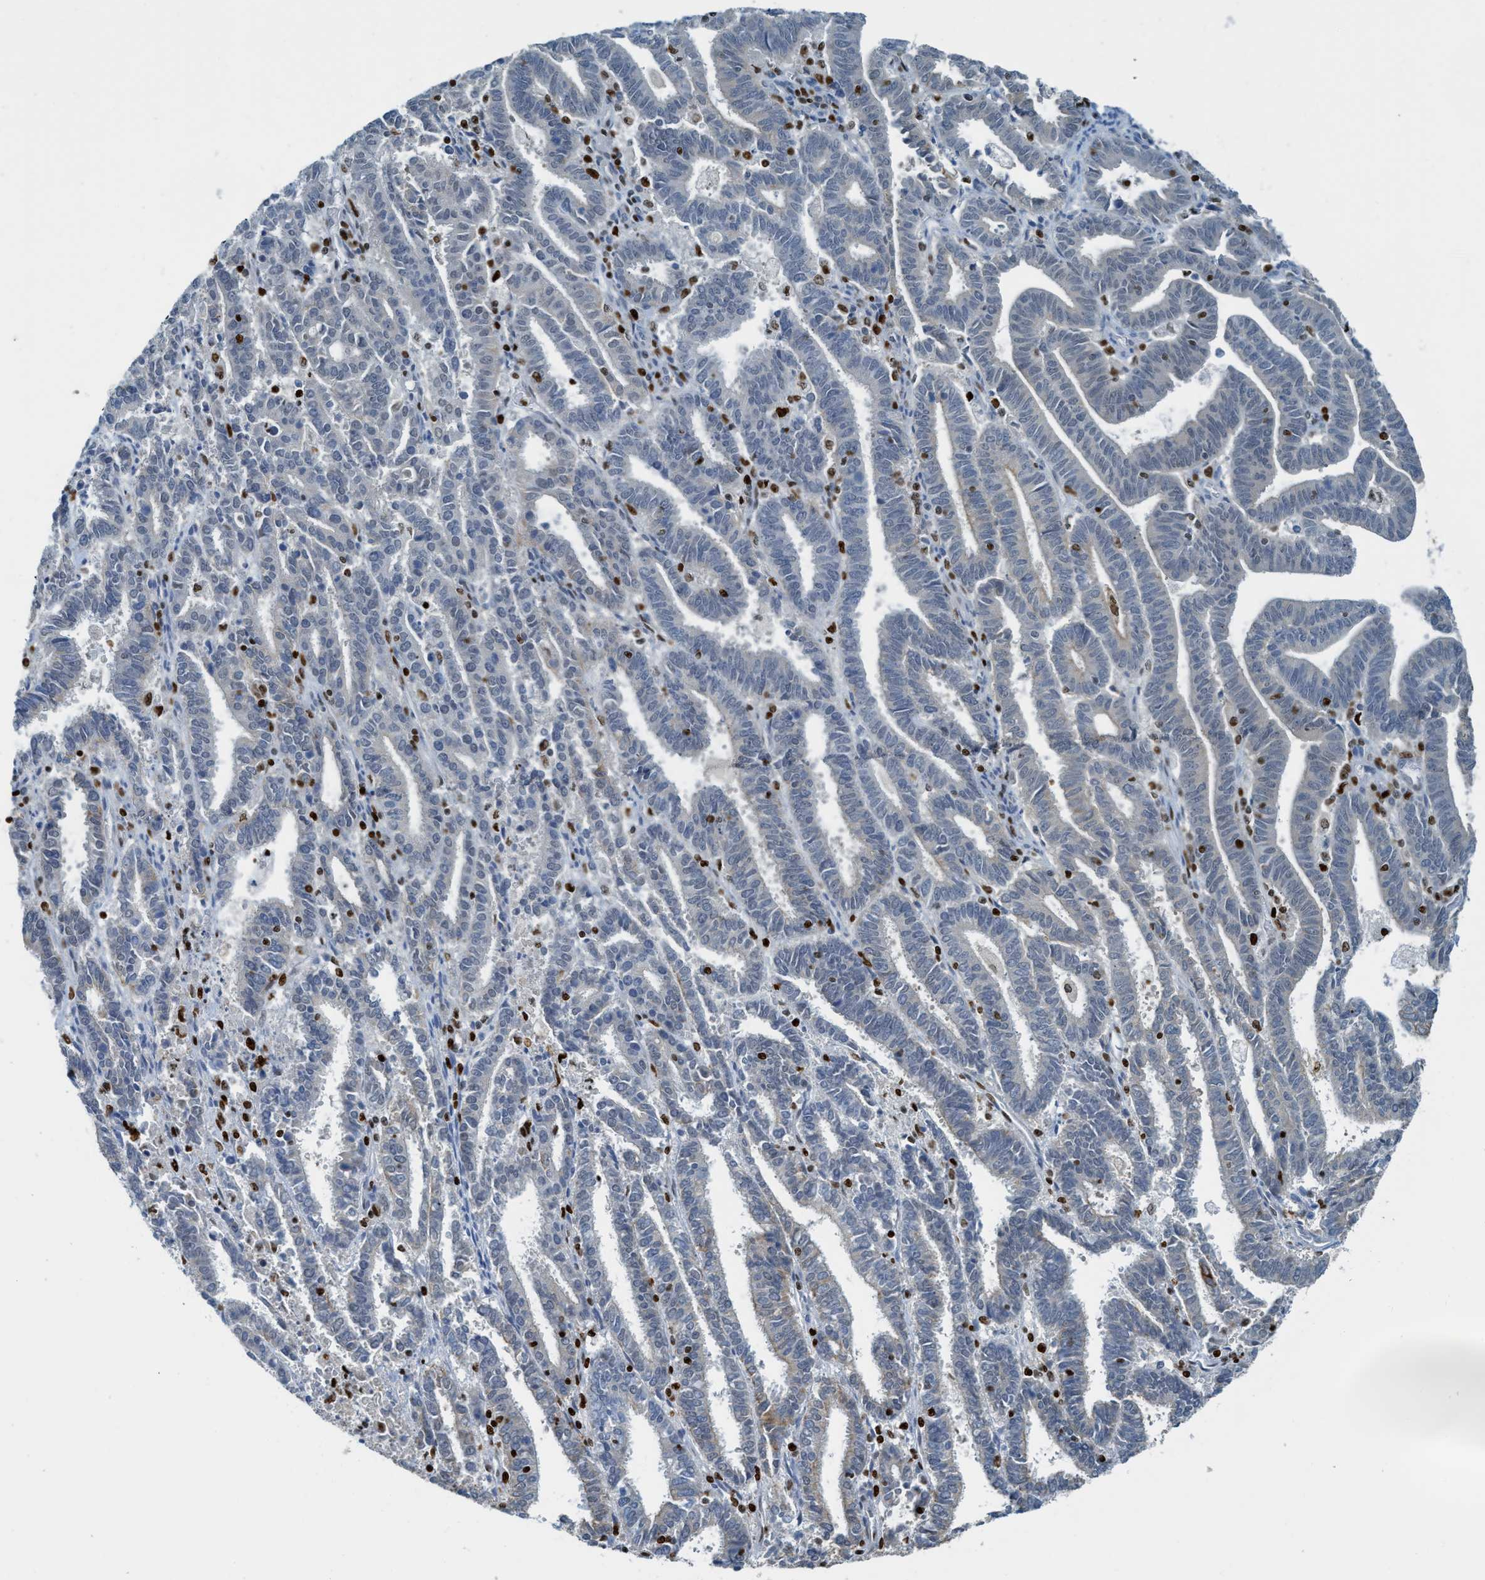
{"staining": {"intensity": "moderate", "quantity": "<25%", "location": "cytoplasmic/membranous"}, "tissue": "endometrial cancer", "cell_type": "Tumor cells", "image_type": "cancer", "snomed": [{"axis": "morphology", "description": "Adenocarcinoma, NOS"}, {"axis": "topography", "description": "Uterus"}], "caption": "Immunohistochemistry (IHC) (DAB (3,3'-diaminobenzidine)) staining of adenocarcinoma (endometrial) shows moderate cytoplasmic/membranous protein positivity in approximately <25% of tumor cells. The staining was performed using DAB to visualize the protein expression in brown, while the nuclei were stained in blue with hematoxylin (Magnification: 20x).", "gene": "SH3D19", "patient": {"sex": "female", "age": 83}}